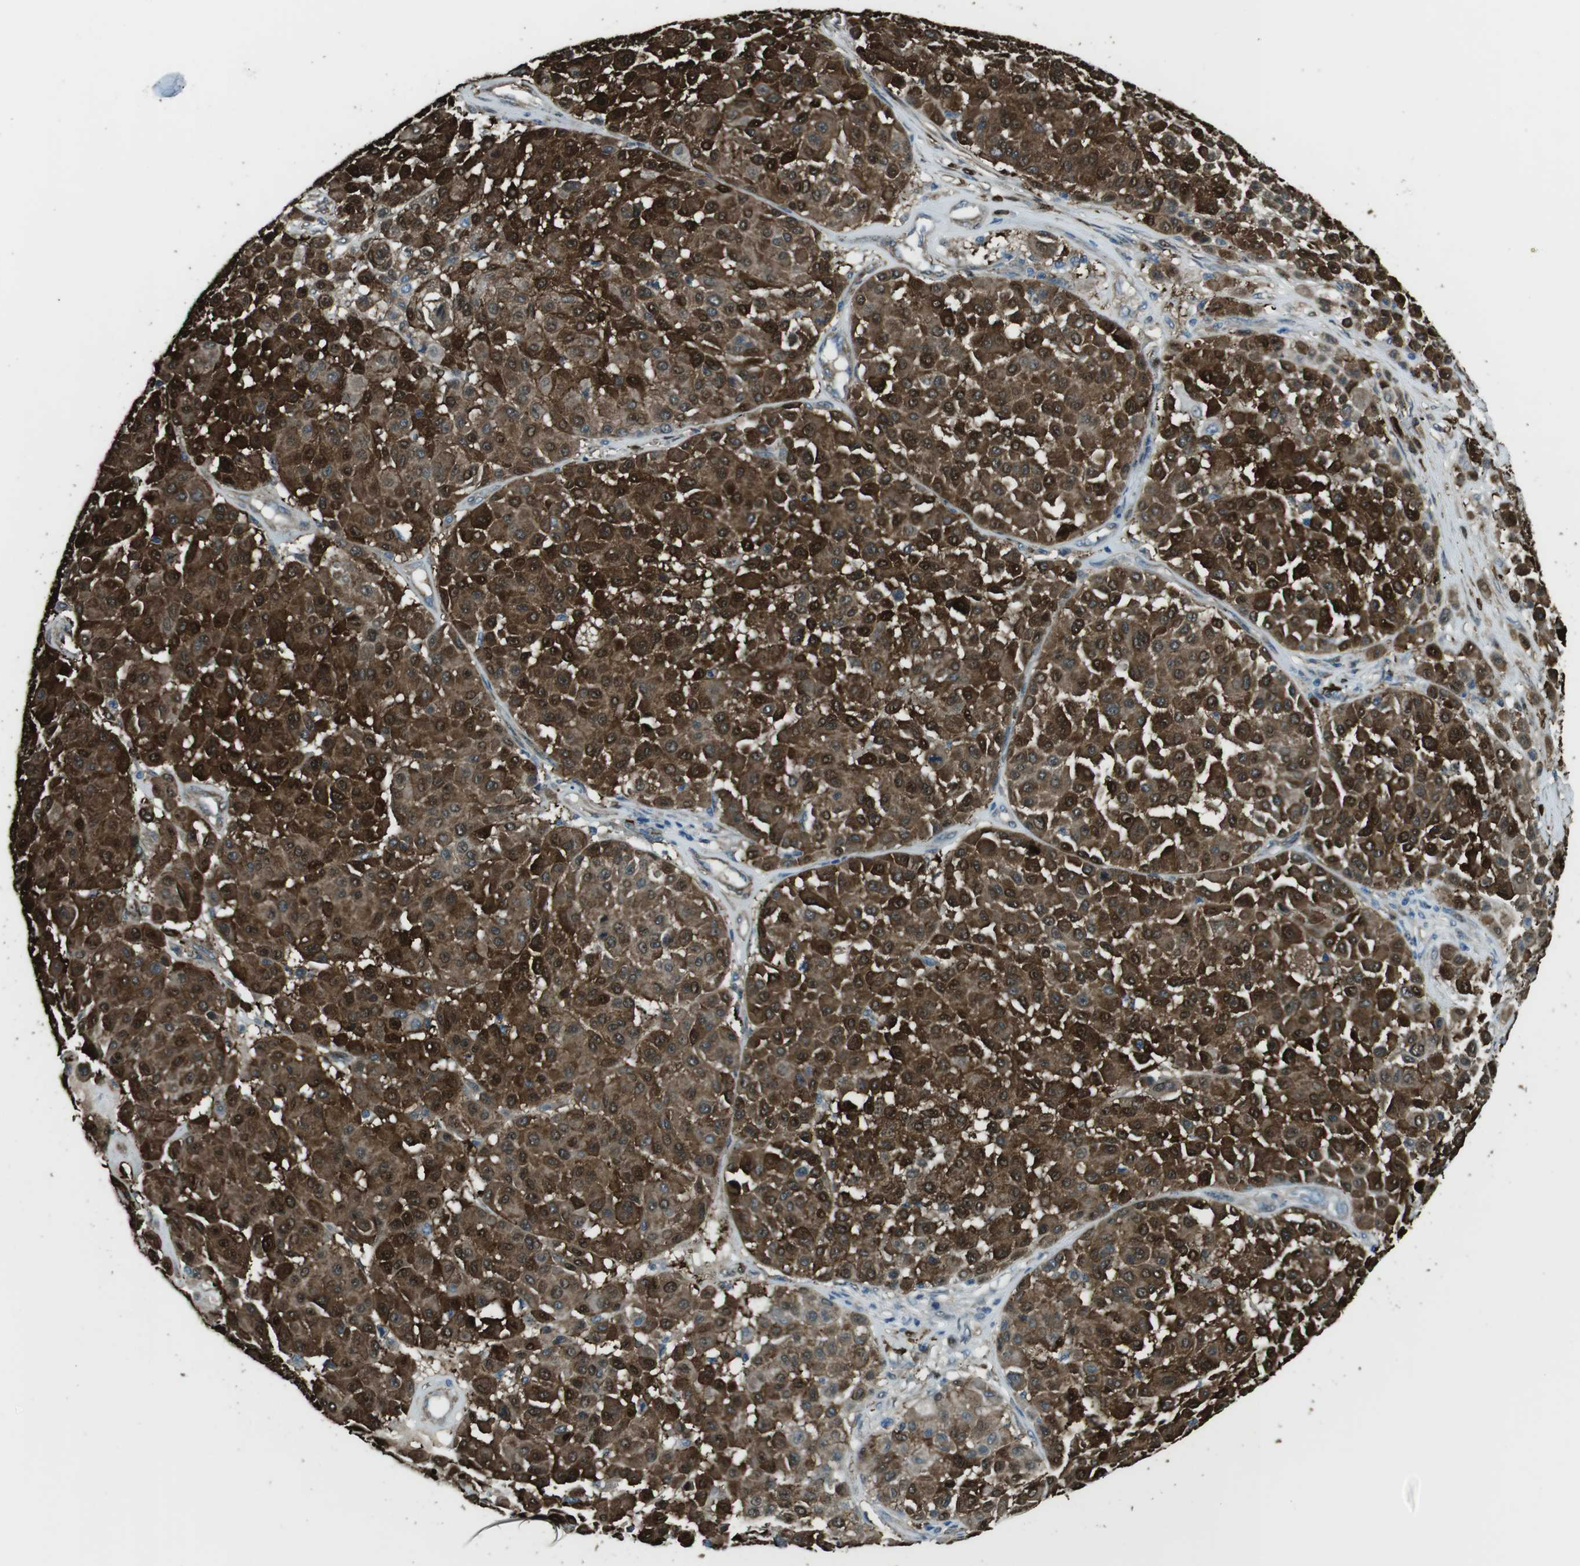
{"staining": {"intensity": "strong", "quantity": ">75%", "location": "cytoplasmic/membranous,nuclear"}, "tissue": "melanoma", "cell_type": "Tumor cells", "image_type": "cancer", "snomed": [{"axis": "morphology", "description": "Malignant melanoma, Metastatic site"}, {"axis": "topography", "description": "Soft tissue"}], "caption": "A high amount of strong cytoplasmic/membranous and nuclear positivity is appreciated in about >75% of tumor cells in malignant melanoma (metastatic site) tissue.", "gene": "SFT2D1", "patient": {"sex": "male", "age": 41}}